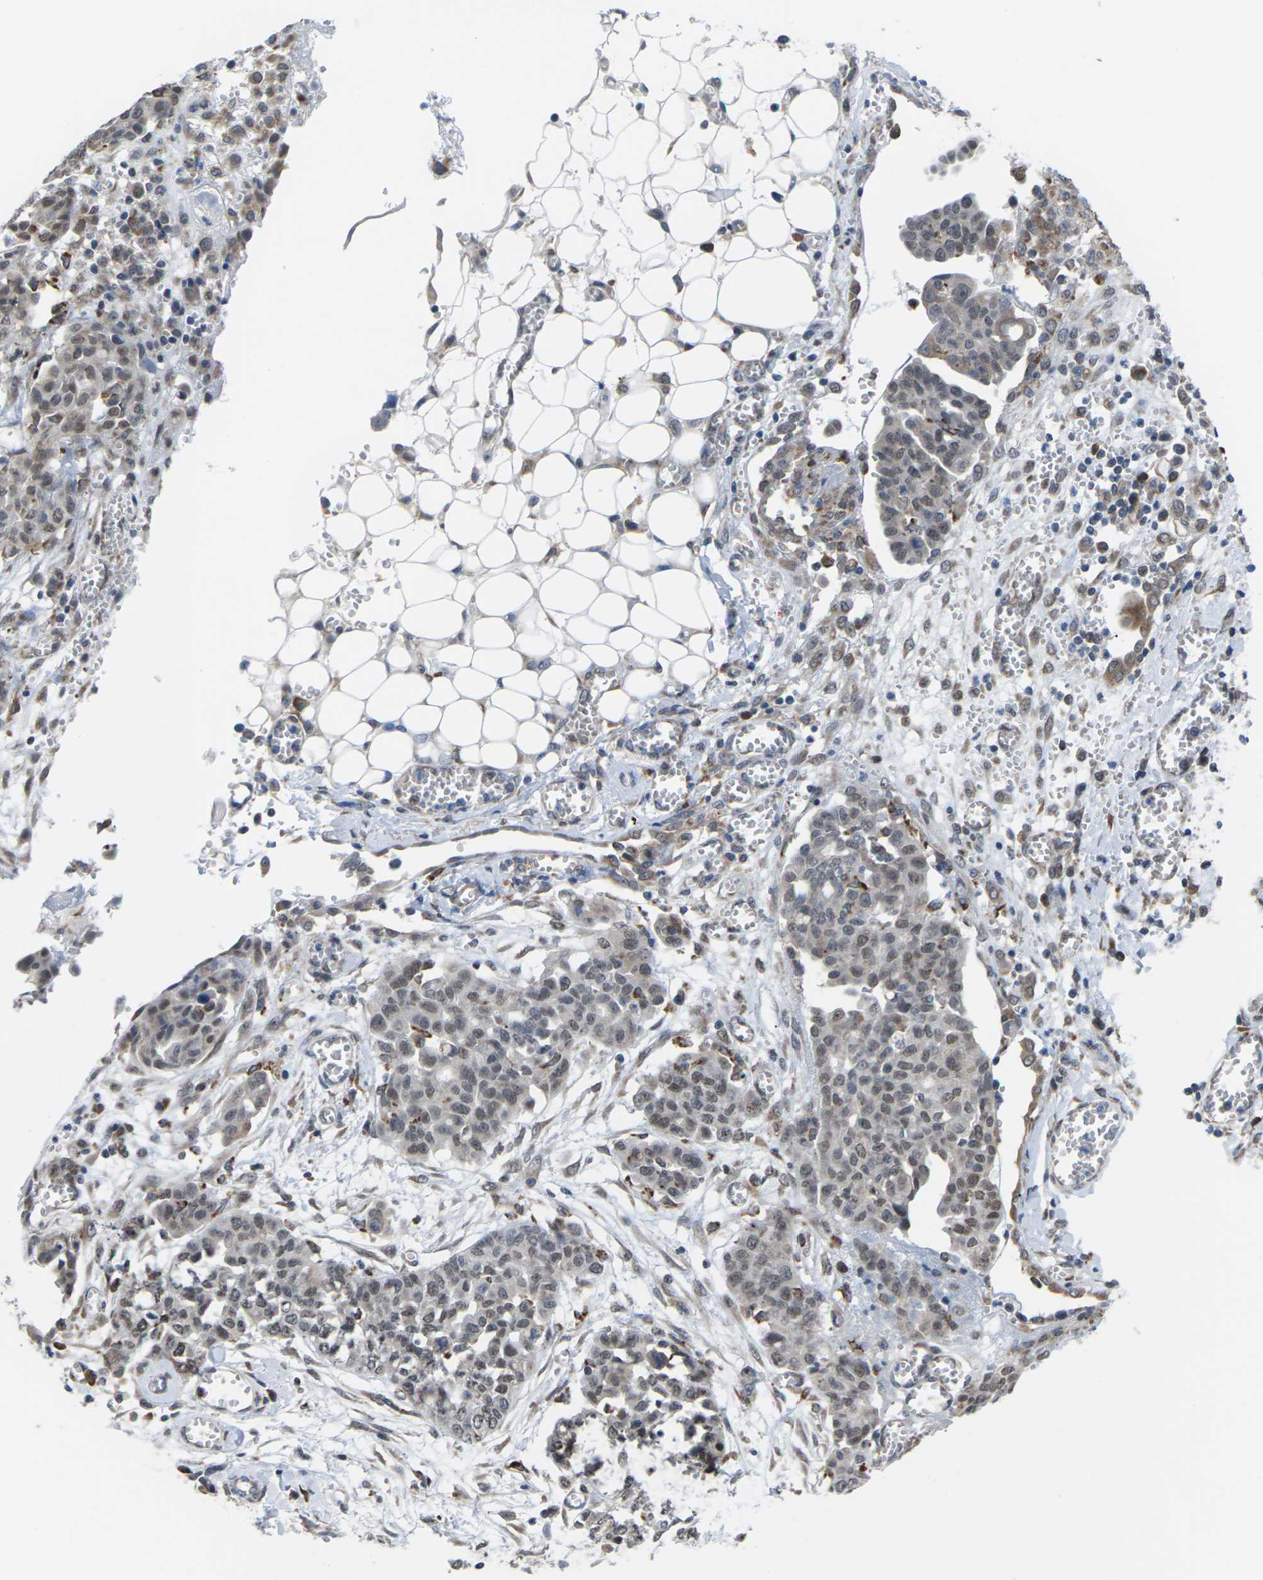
{"staining": {"intensity": "weak", "quantity": ">75%", "location": "nuclear"}, "tissue": "ovarian cancer", "cell_type": "Tumor cells", "image_type": "cancer", "snomed": [{"axis": "morphology", "description": "Cystadenocarcinoma, serous, NOS"}, {"axis": "topography", "description": "Soft tissue"}, {"axis": "topography", "description": "Ovary"}], "caption": "A brown stain highlights weak nuclear positivity of a protein in human ovarian cancer (serous cystadenocarcinoma) tumor cells.", "gene": "PDZK1IP1", "patient": {"sex": "female", "age": 57}}